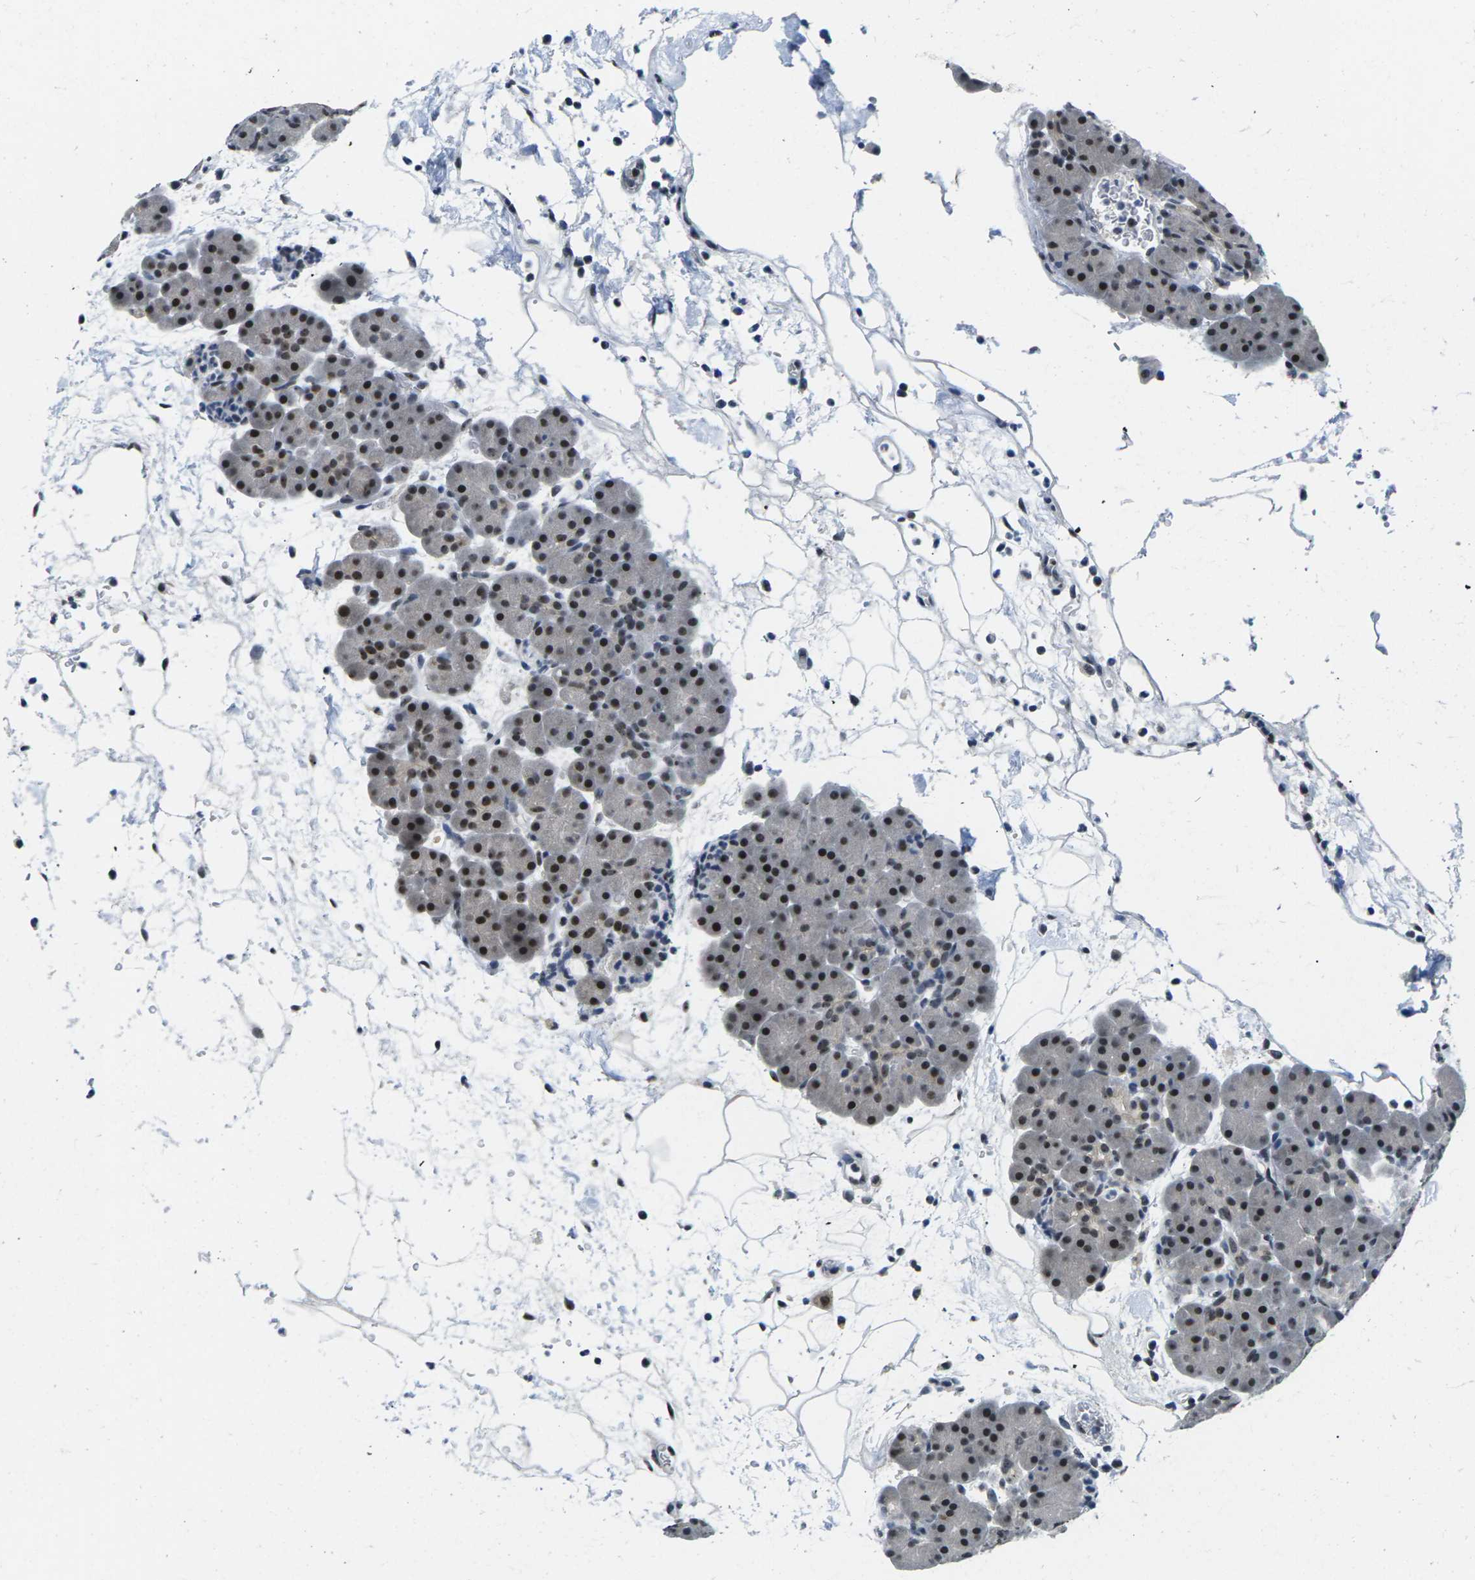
{"staining": {"intensity": "moderate", "quantity": ">75%", "location": "nuclear"}, "tissue": "pancreas", "cell_type": "Exocrine glandular cells", "image_type": "normal", "snomed": [{"axis": "morphology", "description": "Normal tissue, NOS"}, {"axis": "topography", "description": "Pancreas"}], "caption": "IHC micrograph of normal pancreas: human pancreas stained using IHC demonstrates medium levels of moderate protein expression localized specifically in the nuclear of exocrine glandular cells, appearing as a nuclear brown color.", "gene": "NSRP1", "patient": {"sex": "male", "age": 66}}